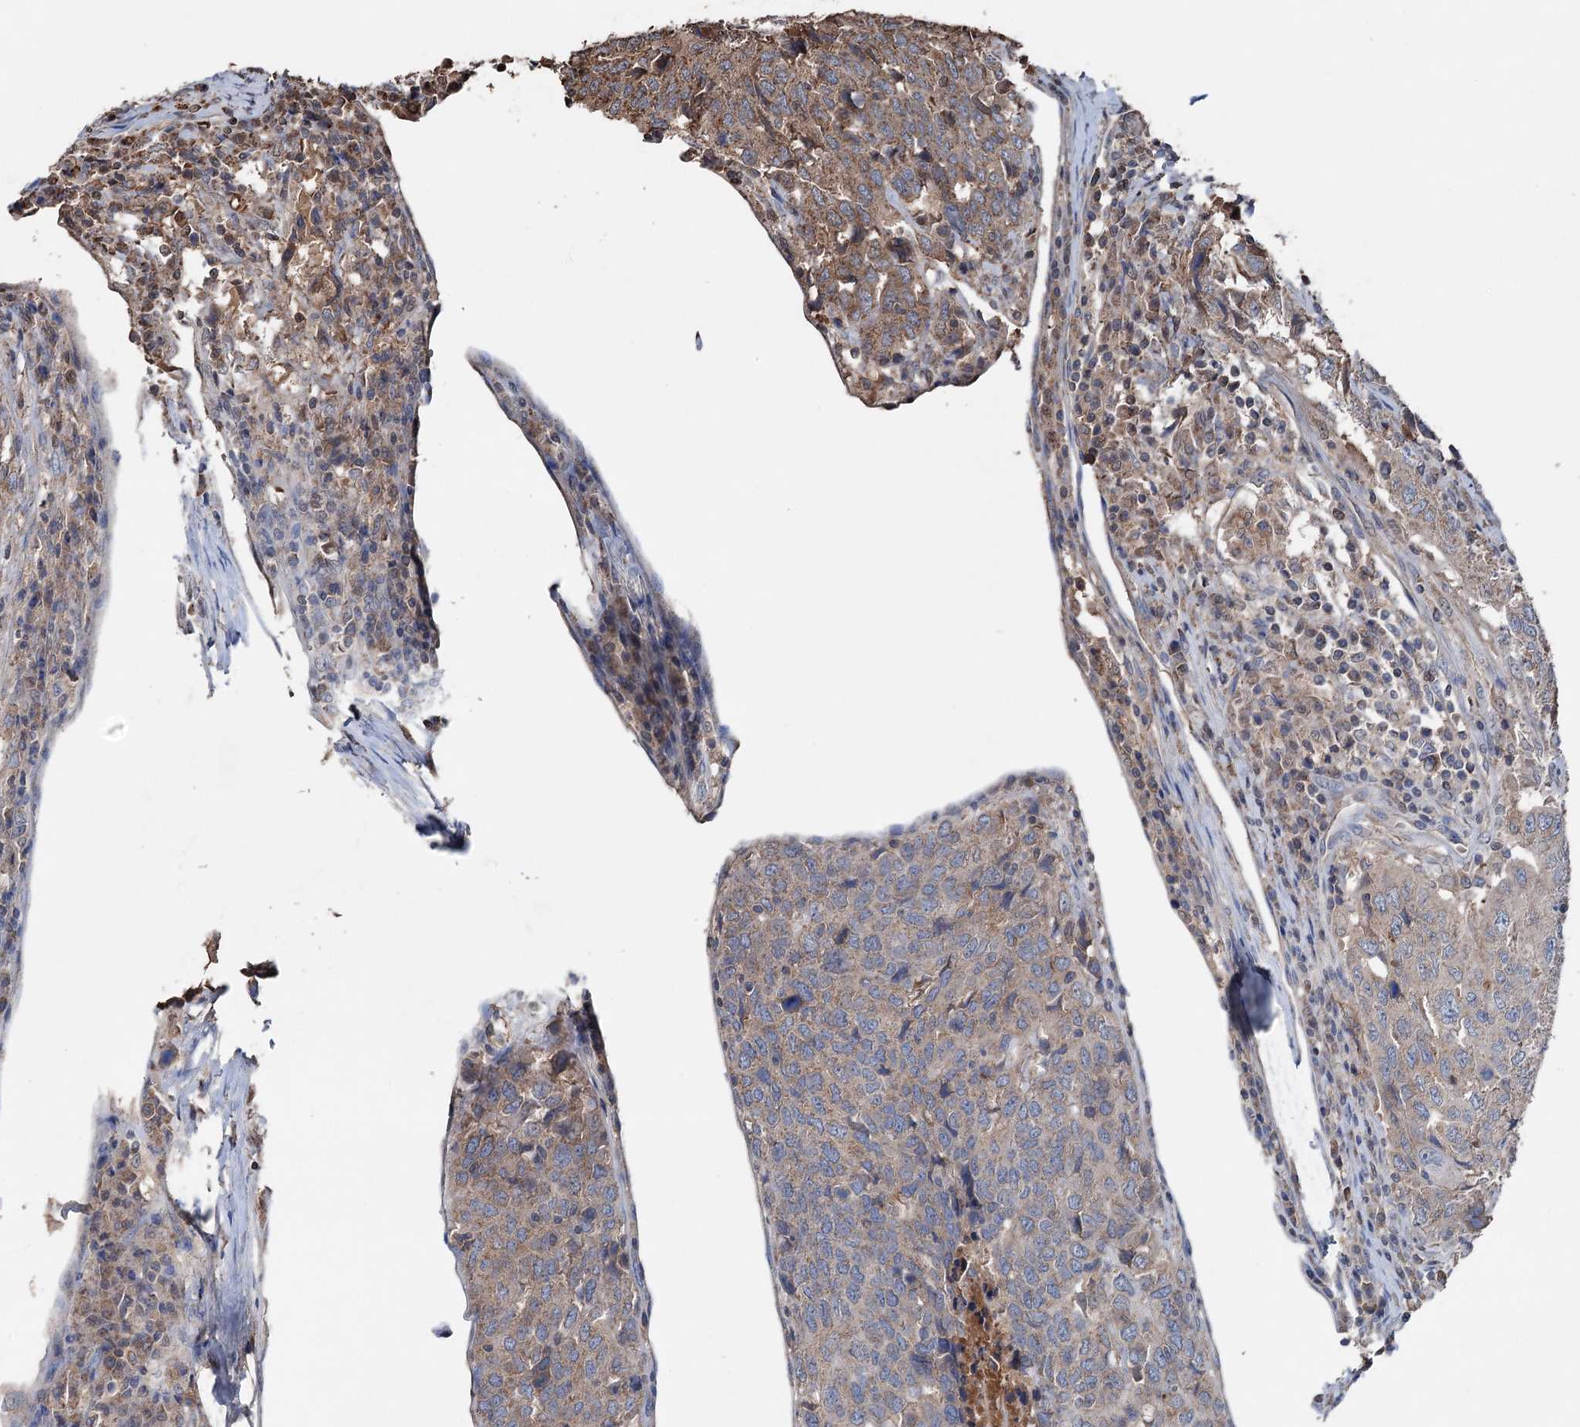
{"staining": {"intensity": "moderate", "quantity": "25%-75%", "location": "cytoplasmic/membranous"}, "tissue": "head and neck cancer", "cell_type": "Tumor cells", "image_type": "cancer", "snomed": [{"axis": "morphology", "description": "Squamous cell carcinoma, NOS"}, {"axis": "topography", "description": "Head-Neck"}], "caption": "Protein staining reveals moderate cytoplasmic/membranous staining in about 25%-75% of tumor cells in squamous cell carcinoma (head and neck). Using DAB (brown) and hematoxylin (blue) stains, captured at high magnification using brightfield microscopy.", "gene": "ARL13A", "patient": {"sex": "male", "age": 66}}